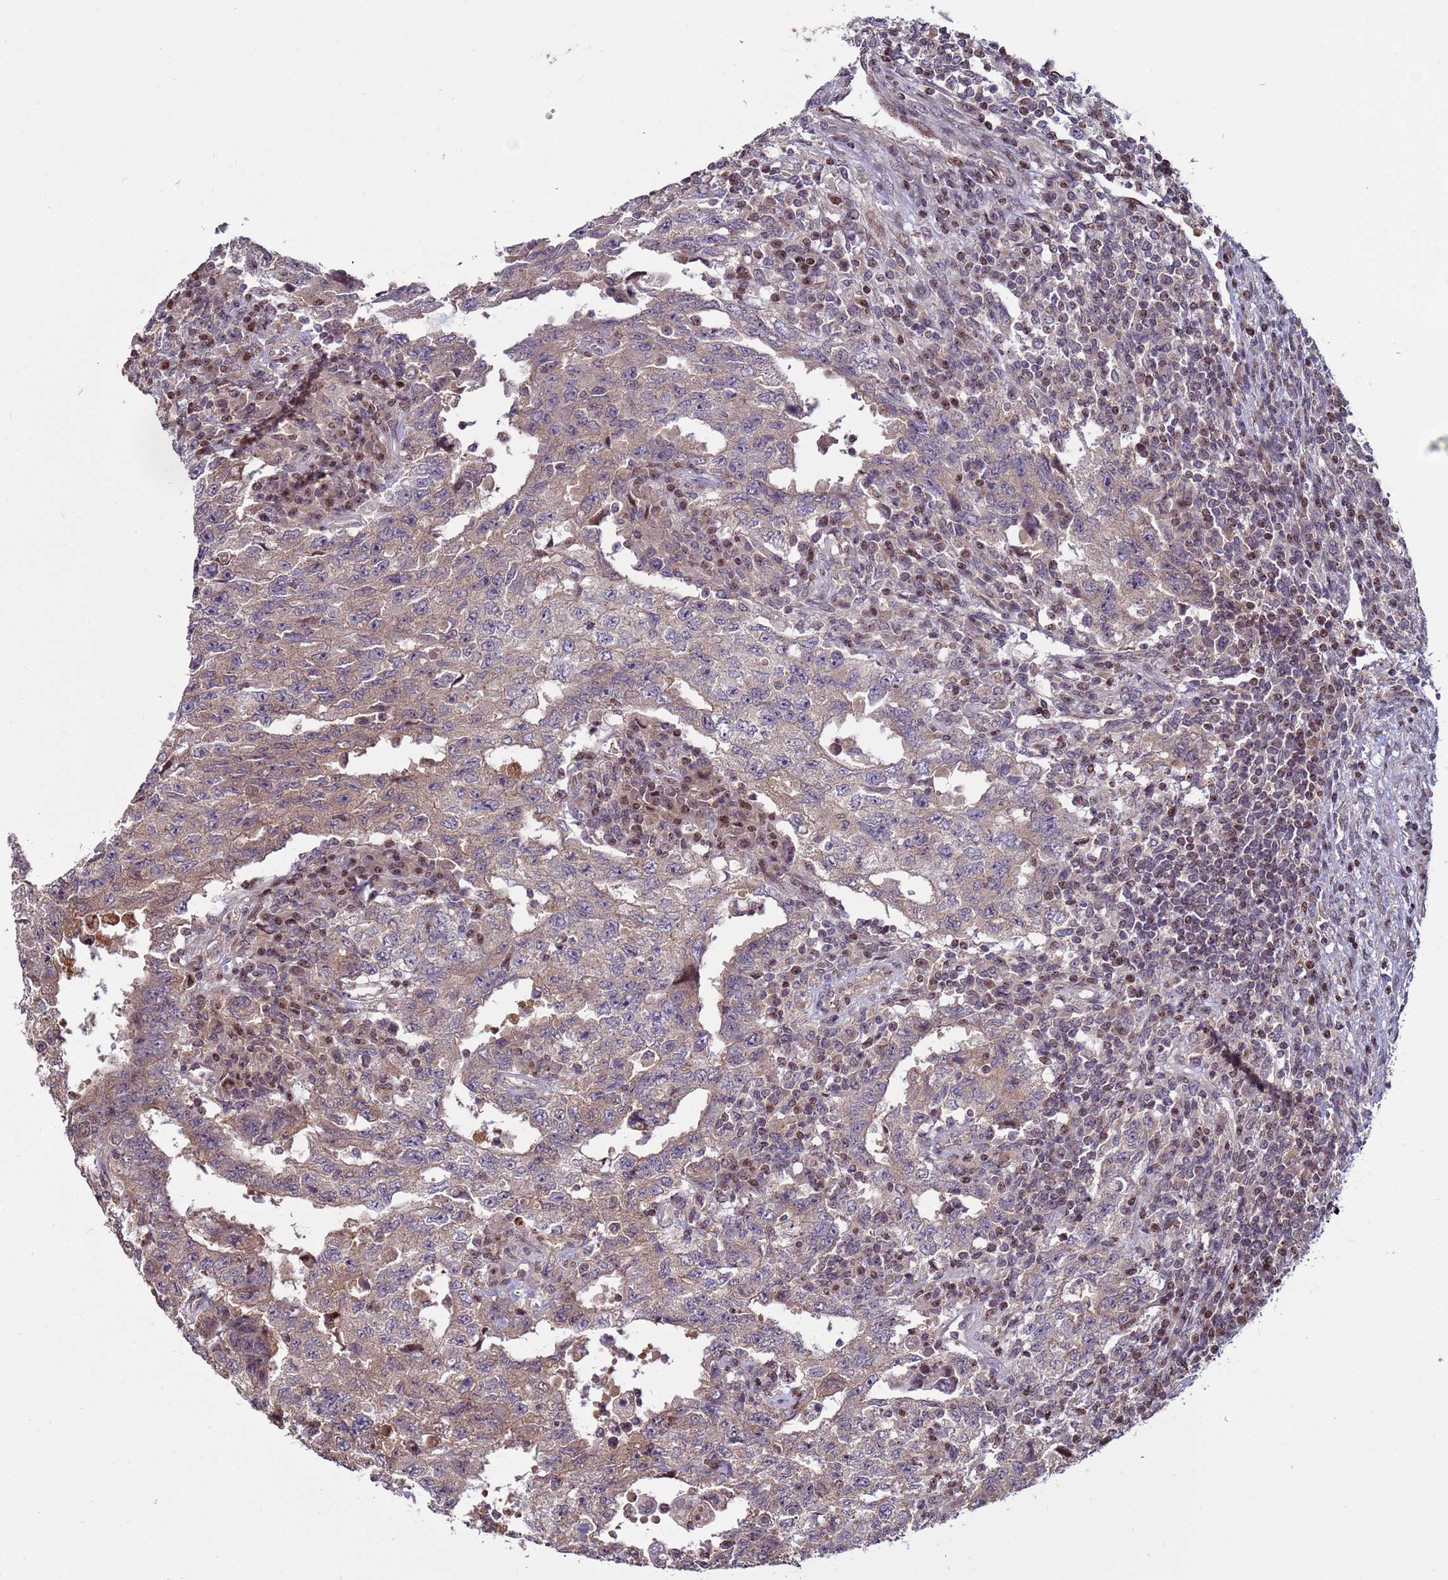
{"staining": {"intensity": "moderate", "quantity": "<25%", "location": "cytoplasmic/membranous"}, "tissue": "testis cancer", "cell_type": "Tumor cells", "image_type": "cancer", "snomed": [{"axis": "morphology", "description": "Carcinoma, Embryonal, NOS"}, {"axis": "topography", "description": "Testis"}], "caption": "IHC image of neoplastic tissue: human embryonal carcinoma (testis) stained using immunohistochemistry (IHC) demonstrates low levels of moderate protein expression localized specifically in the cytoplasmic/membranous of tumor cells, appearing as a cytoplasmic/membranous brown color.", "gene": "HGH1", "patient": {"sex": "male", "age": 26}}